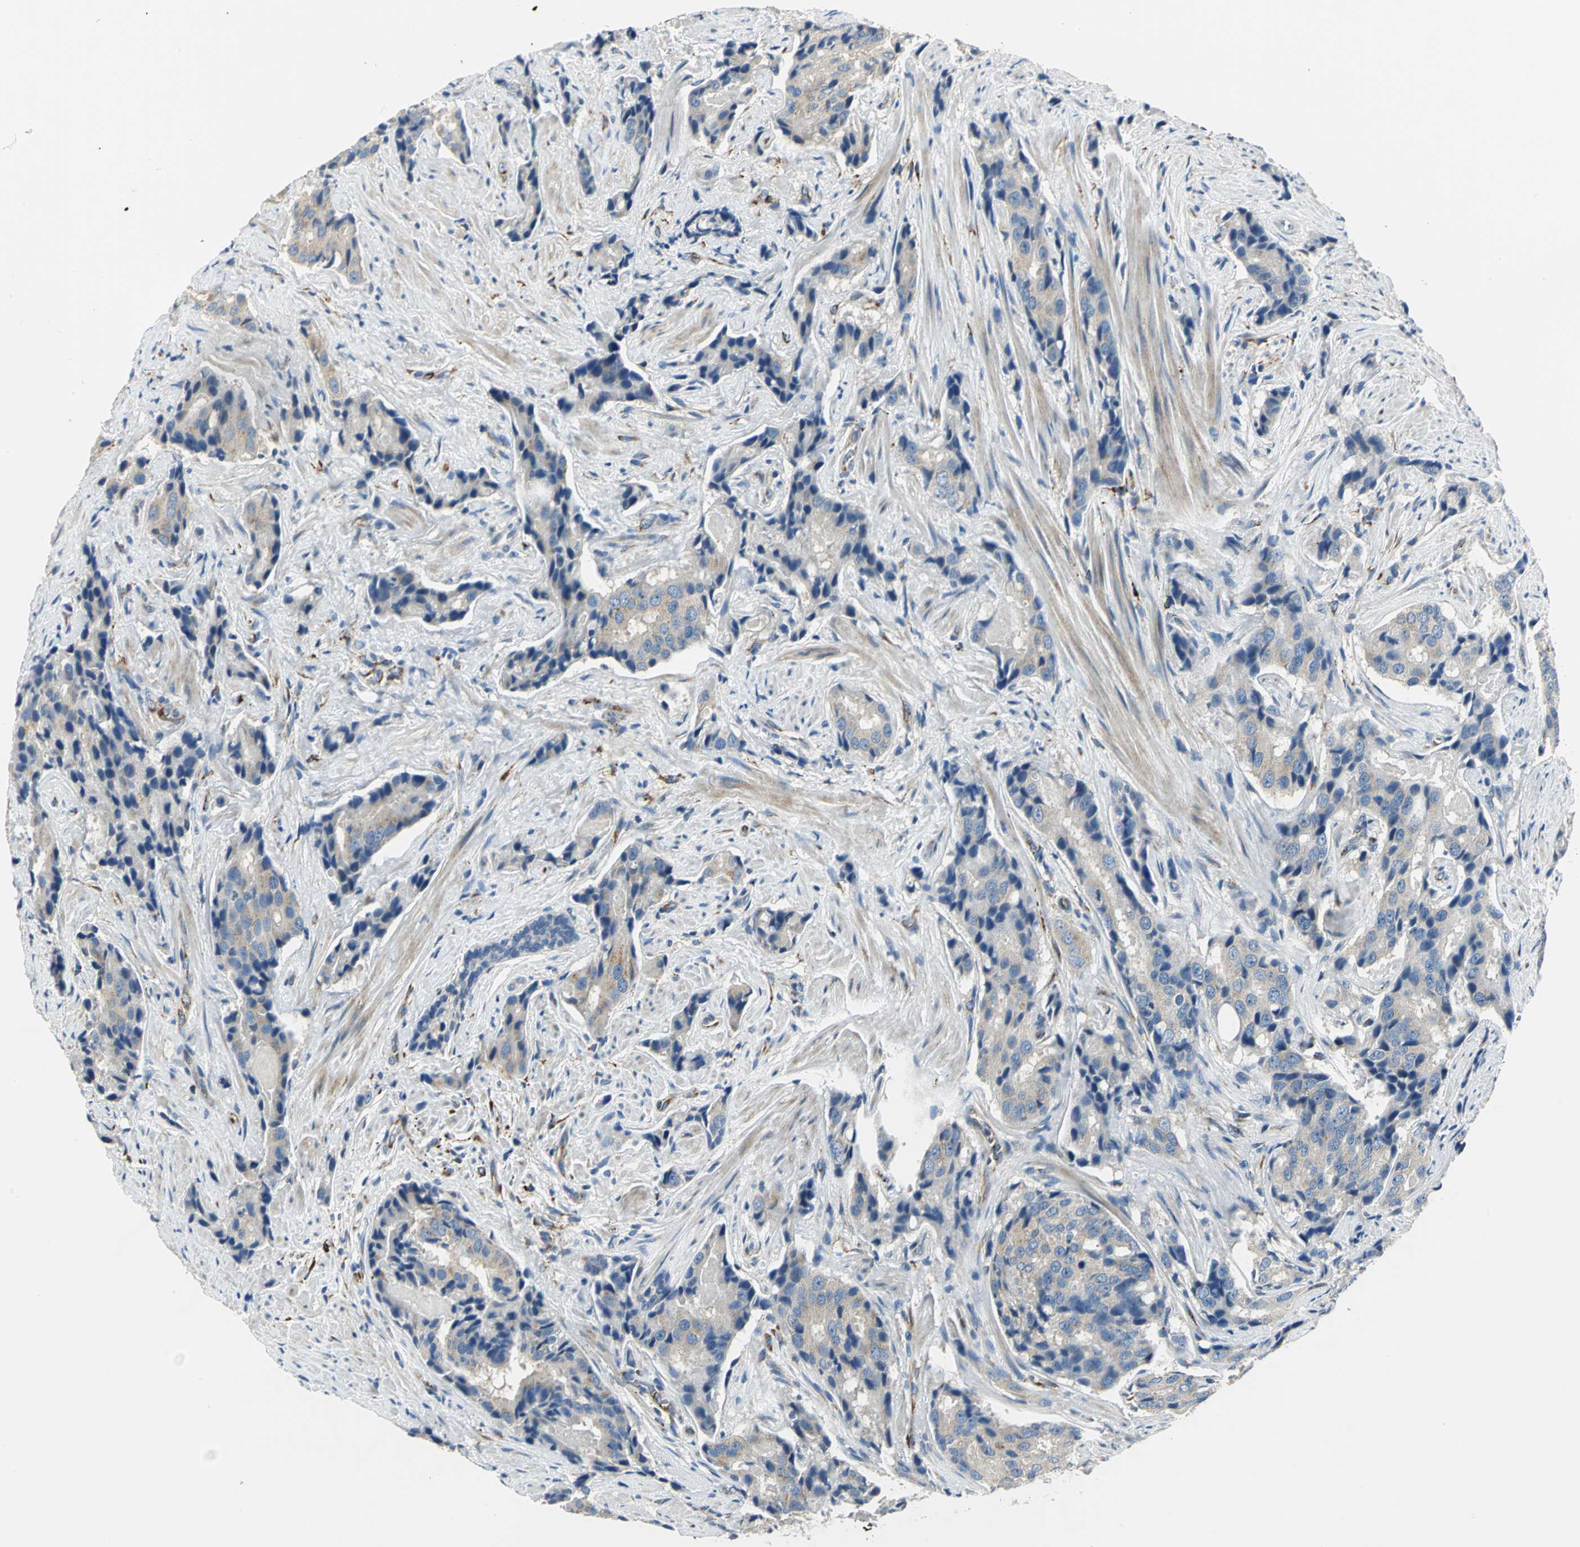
{"staining": {"intensity": "weak", "quantity": "25%-75%", "location": "cytoplasmic/membranous"}, "tissue": "prostate cancer", "cell_type": "Tumor cells", "image_type": "cancer", "snomed": [{"axis": "morphology", "description": "Adenocarcinoma, High grade"}, {"axis": "topography", "description": "Prostate"}], "caption": "IHC (DAB (3,3'-diaminobenzidine)) staining of prostate cancer exhibits weak cytoplasmic/membranous protein expression in approximately 25%-75% of tumor cells. Nuclei are stained in blue.", "gene": "B3GNT2", "patient": {"sex": "male", "age": 58}}